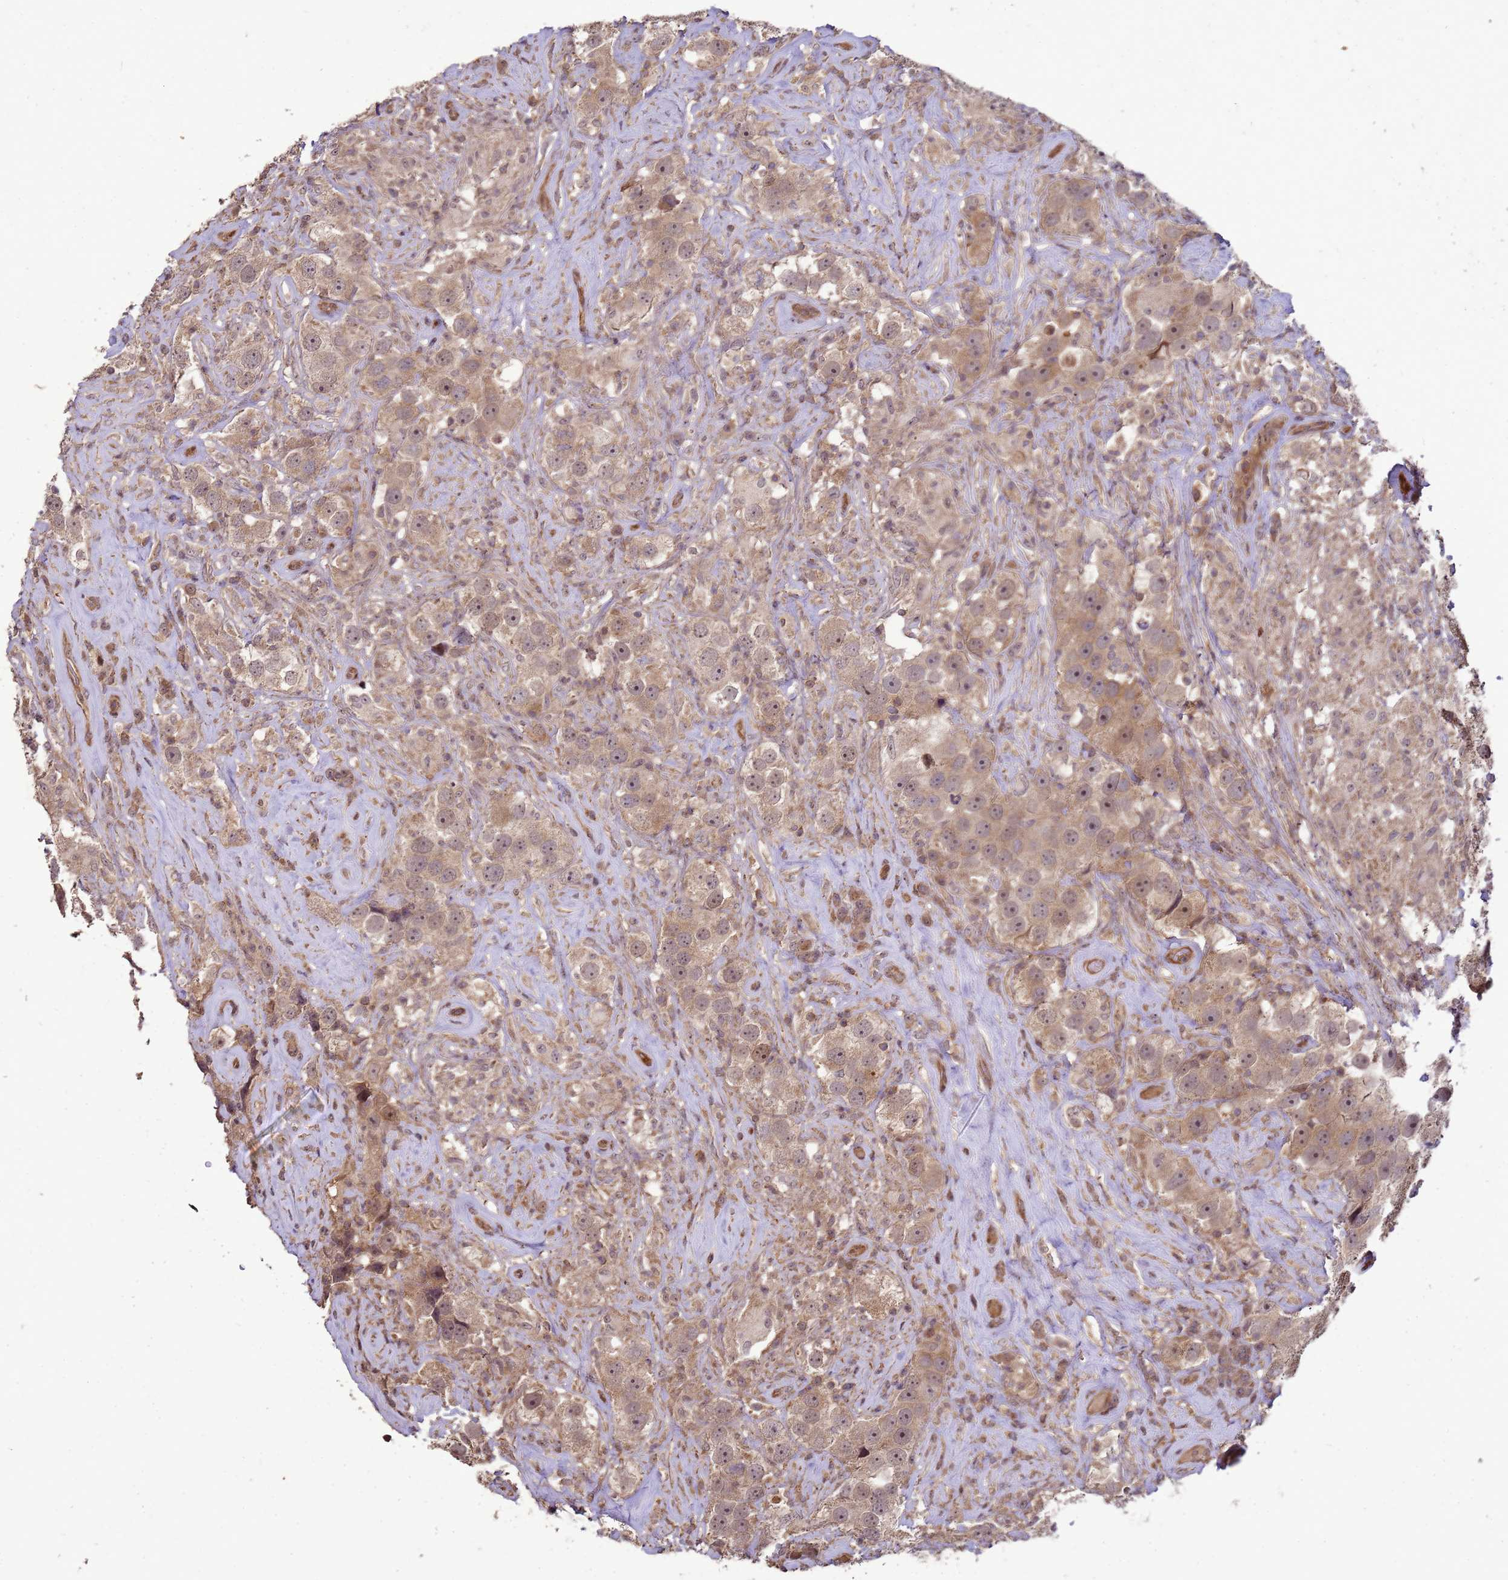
{"staining": {"intensity": "moderate", "quantity": ">75%", "location": "cytoplasmic/membranous,nuclear"}, "tissue": "testis cancer", "cell_type": "Tumor cells", "image_type": "cancer", "snomed": [{"axis": "morphology", "description": "Seminoma, NOS"}, {"axis": "topography", "description": "Testis"}], "caption": "Immunohistochemistry (IHC) (DAB (3,3'-diaminobenzidine)) staining of testis seminoma displays moderate cytoplasmic/membranous and nuclear protein positivity in approximately >75% of tumor cells.", "gene": "CRBN", "patient": {"sex": "male", "age": 49}}